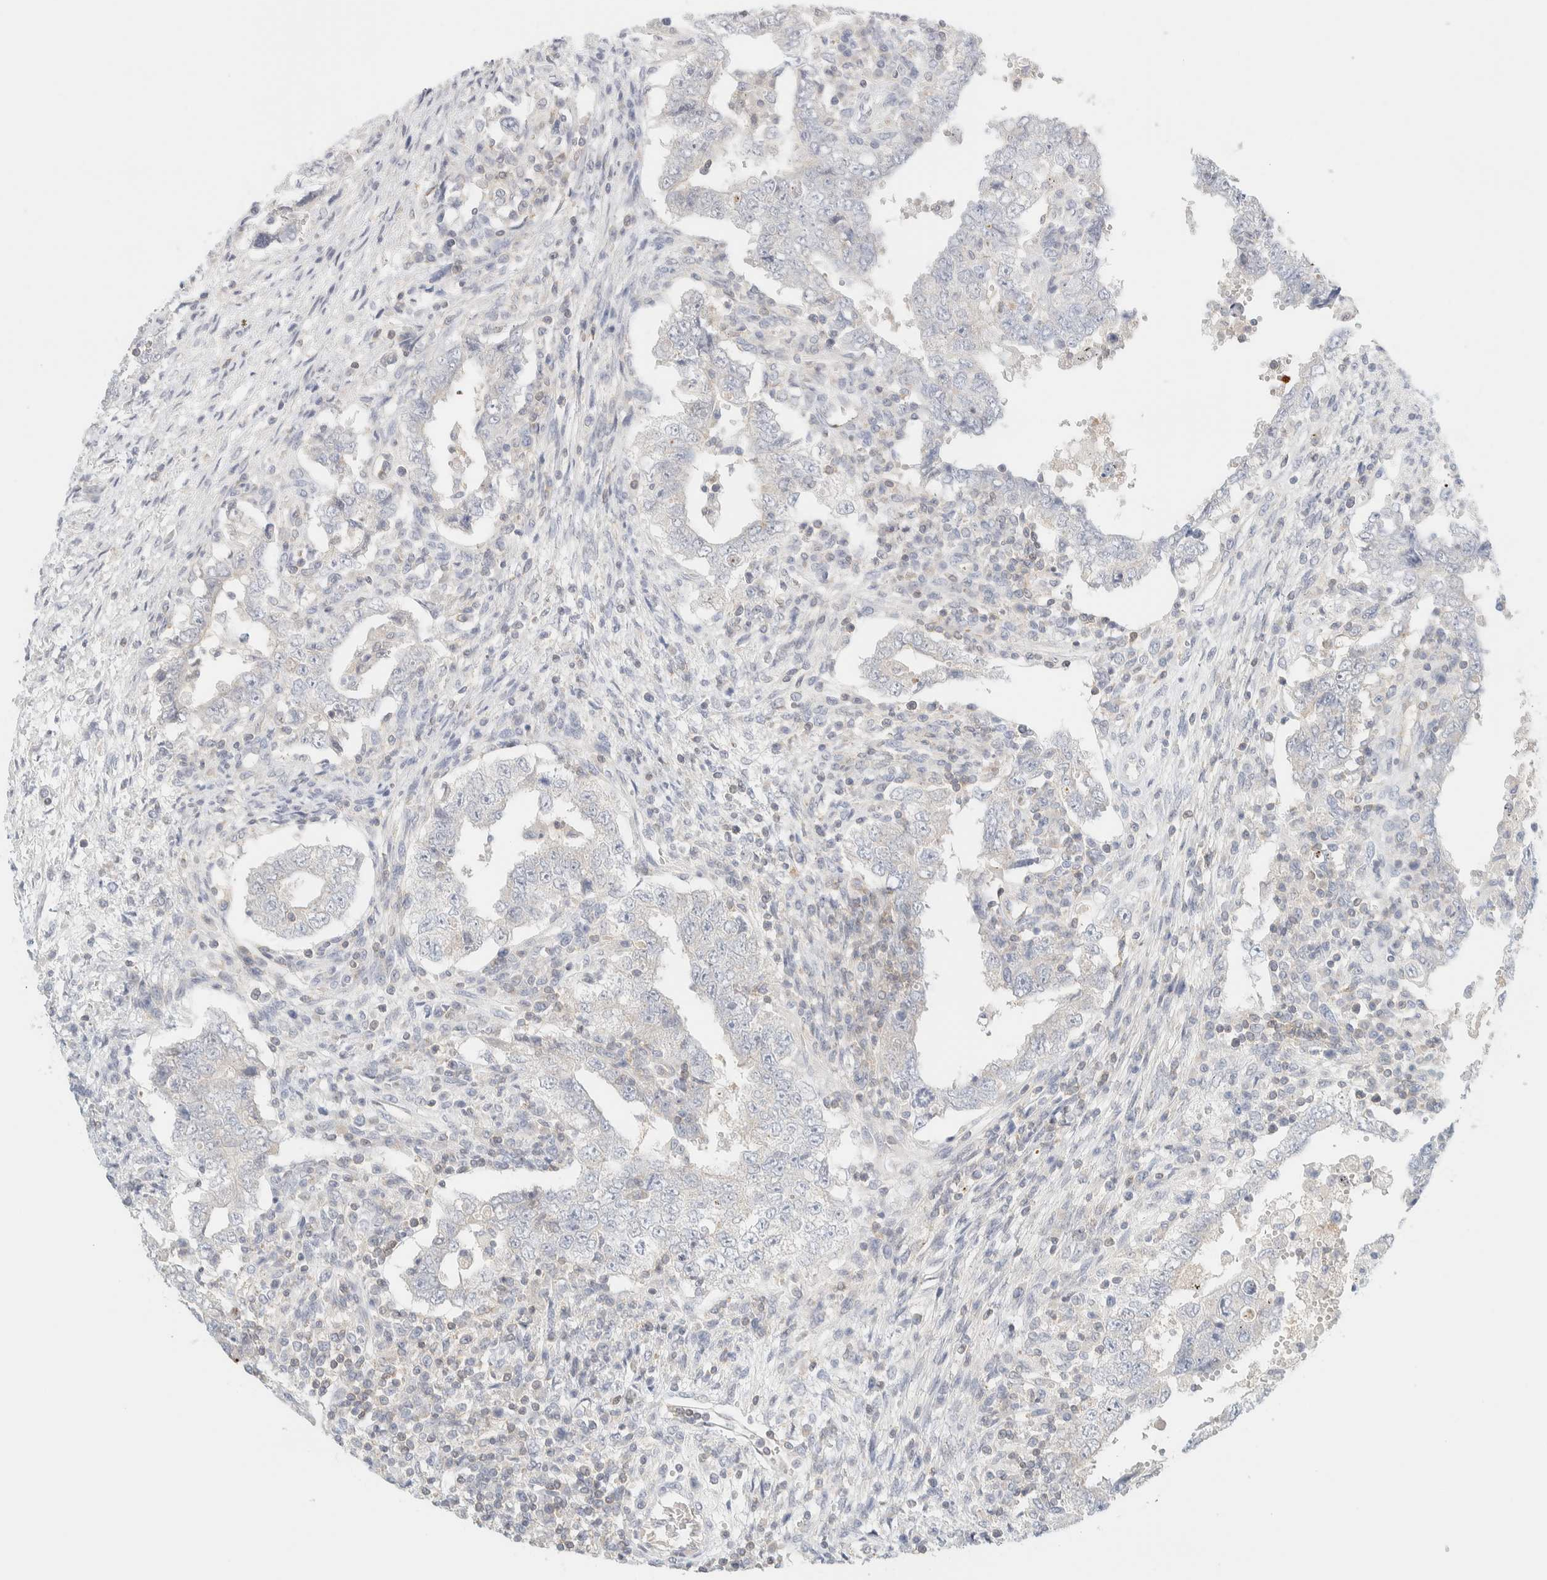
{"staining": {"intensity": "negative", "quantity": "none", "location": "none"}, "tissue": "testis cancer", "cell_type": "Tumor cells", "image_type": "cancer", "snomed": [{"axis": "morphology", "description": "Carcinoma, Embryonal, NOS"}, {"axis": "topography", "description": "Testis"}], "caption": "DAB (3,3'-diaminobenzidine) immunohistochemical staining of human testis embryonal carcinoma displays no significant expression in tumor cells.", "gene": "PCYT2", "patient": {"sex": "male", "age": 26}}